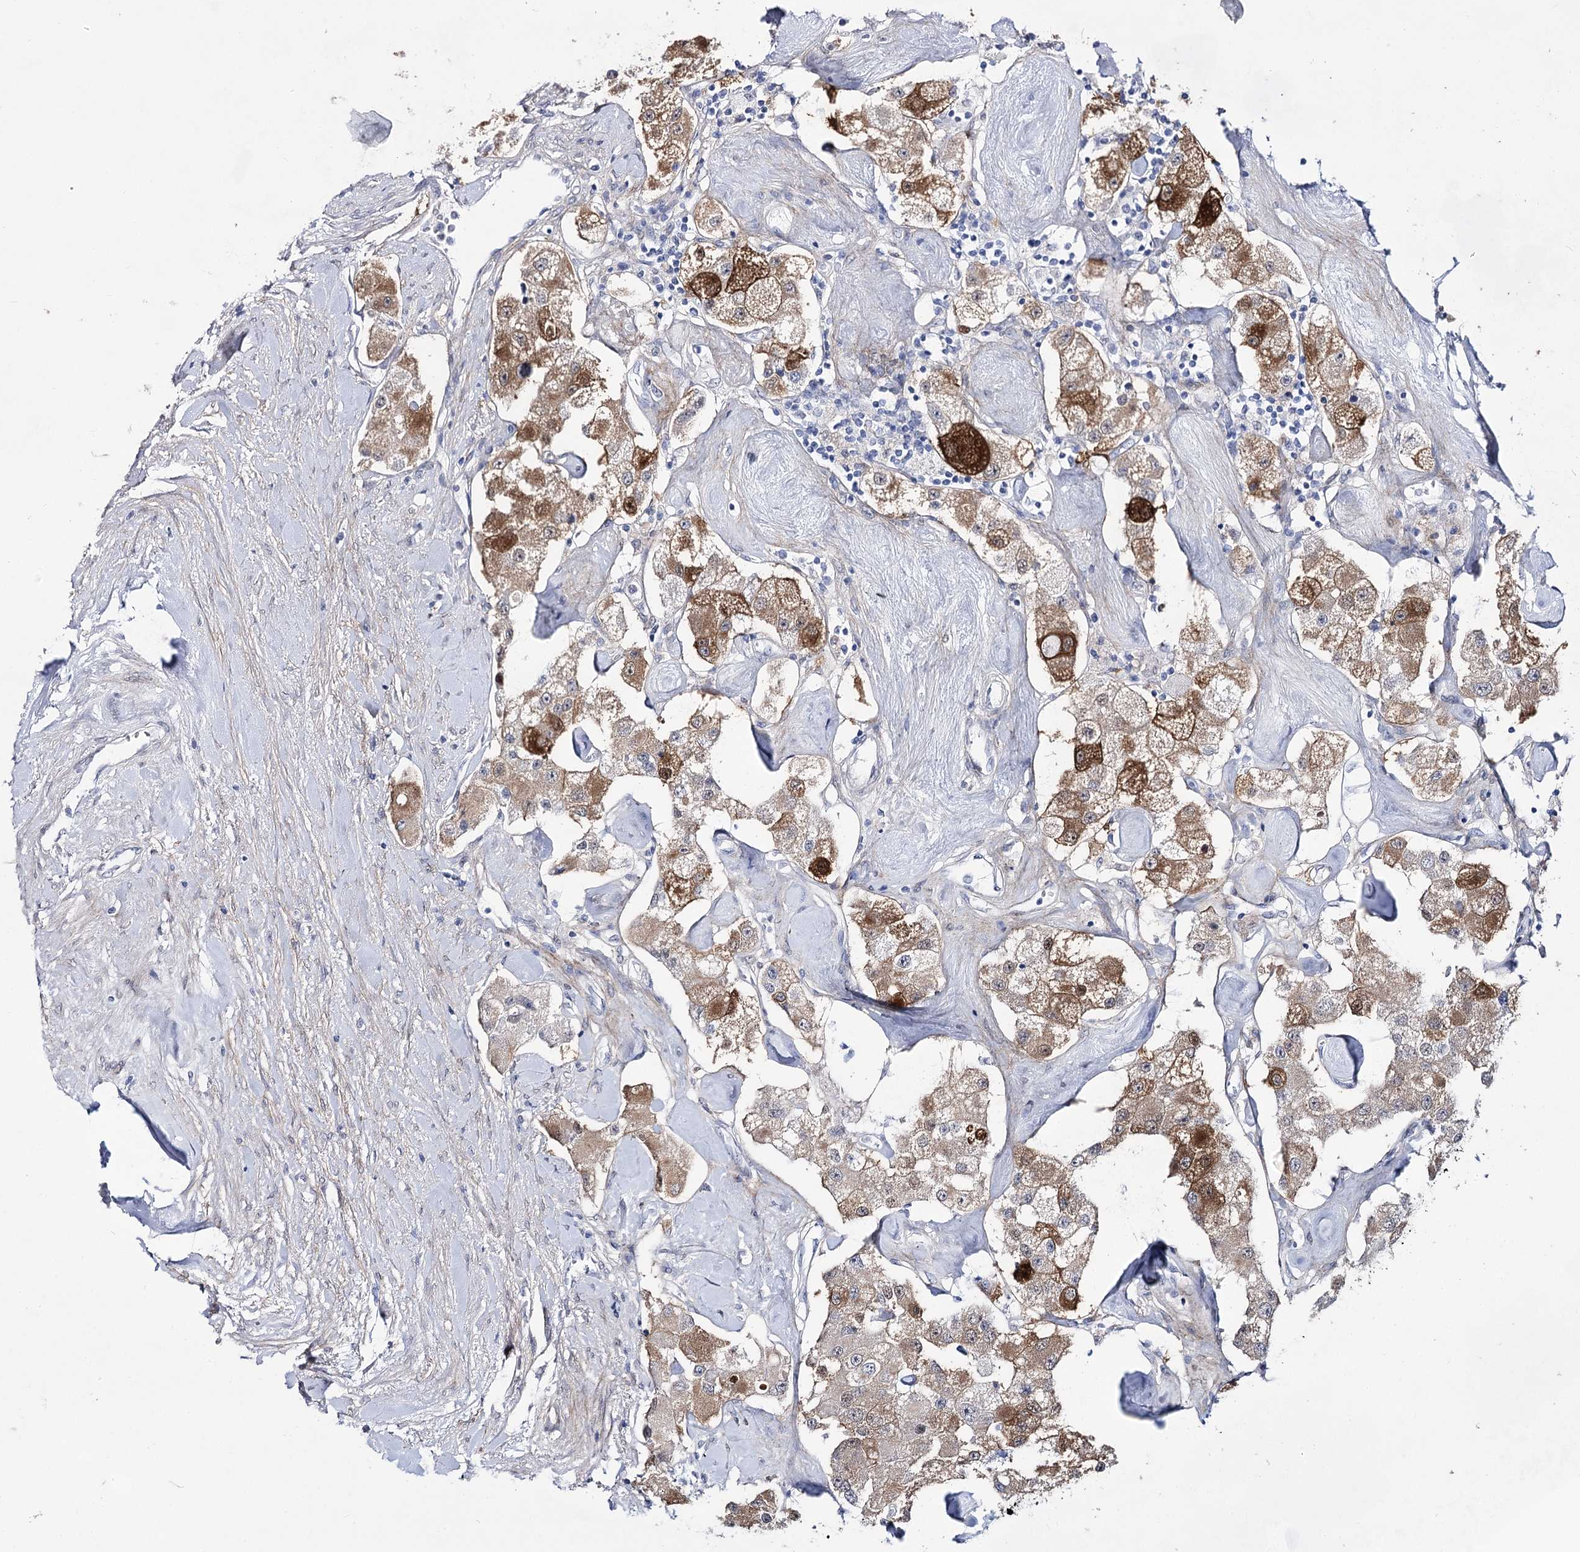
{"staining": {"intensity": "strong", "quantity": "<25%", "location": "cytoplasmic/membranous"}, "tissue": "carcinoid", "cell_type": "Tumor cells", "image_type": "cancer", "snomed": [{"axis": "morphology", "description": "Carcinoid, malignant, NOS"}, {"axis": "topography", "description": "Pancreas"}], "caption": "Protein staining demonstrates strong cytoplasmic/membranous staining in about <25% of tumor cells in carcinoid.", "gene": "UGDH", "patient": {"sex": "male", "age": 41}}